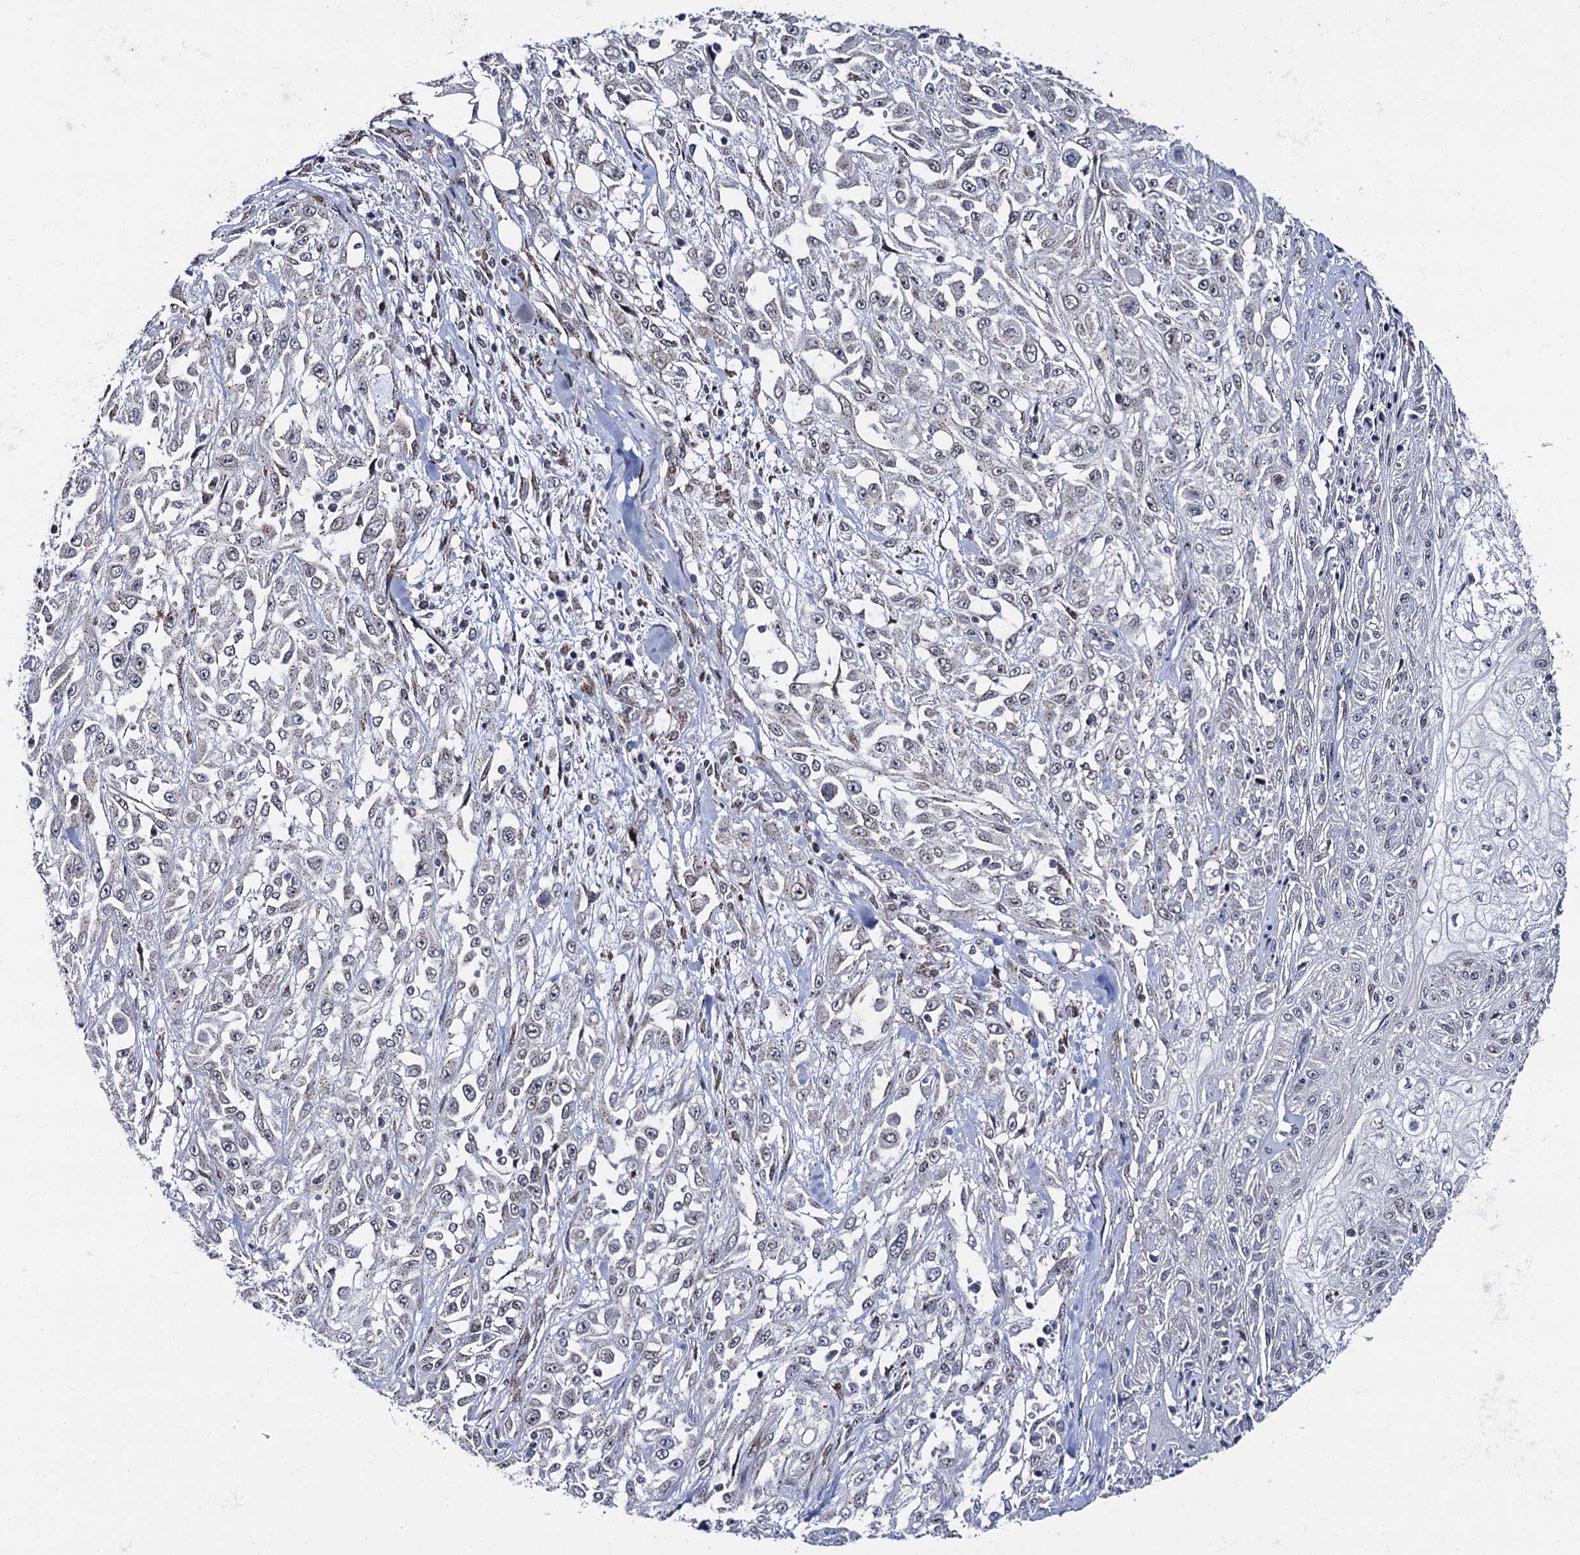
{"staining": {"intensity": "negative", "quantity": "none", "location": "none"}, "tissue": "skin cancer", "cell_type": "Tumor cells", "image_type": "cancer", "snomed": [{"axis": "morphology", "description": "Squamous cell carcinoma, NOS"}, {"axis": "morphology", "description": "Squamous cell carcinoma, metastatic, NOS"}, {"axis": "topography", "description": "Skin"}, {"axis": "topography", "description": "Lymph node"}], "caption": "Skin metastatic squamous cell carcinoma was stained to show a protein in brown. There is no significant expression in tumor cells.", "gene": "THAP2", "patient": {"sex": "male", "age": 75}}